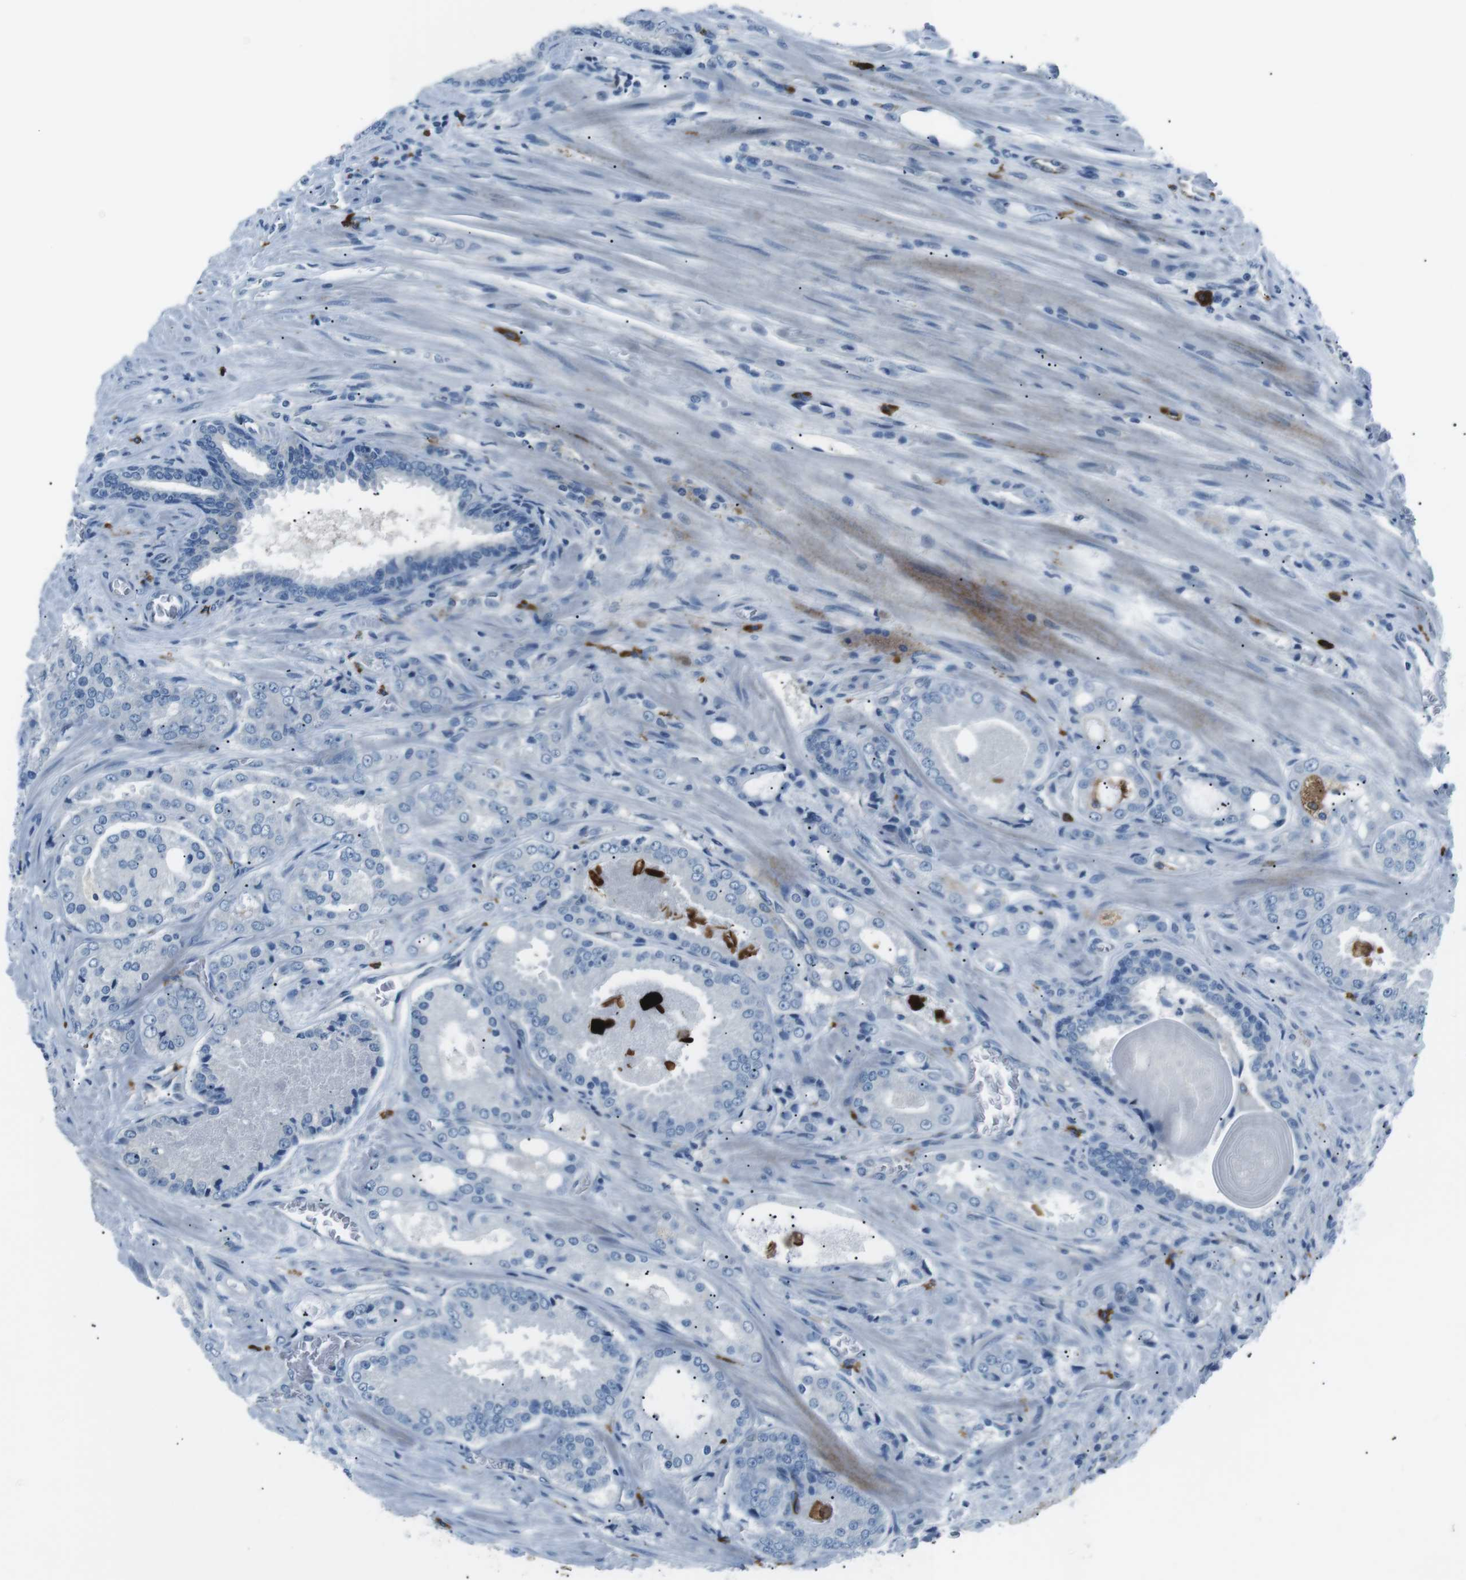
{"staining": {"intensity": "negative", "quantity": "none", "location": "none"}, "tissue": "prostate cancer", "cell_type": "Tumor cells", "image_type": "cancer", "snomed": [{"axis": "morphology", "description": "Adenocarcinoma, High grade"}, {"axis": "topography", "description": "Prostate"}], "caption": "High magnification brightfield microscopy of prostate cancer stained with DAB (brown) and counterstained with hematoxylin (blue): tumor cells show no significant staining.", "gene": "CSF2RA", "patient": {"sex": "male", "age": 65}}